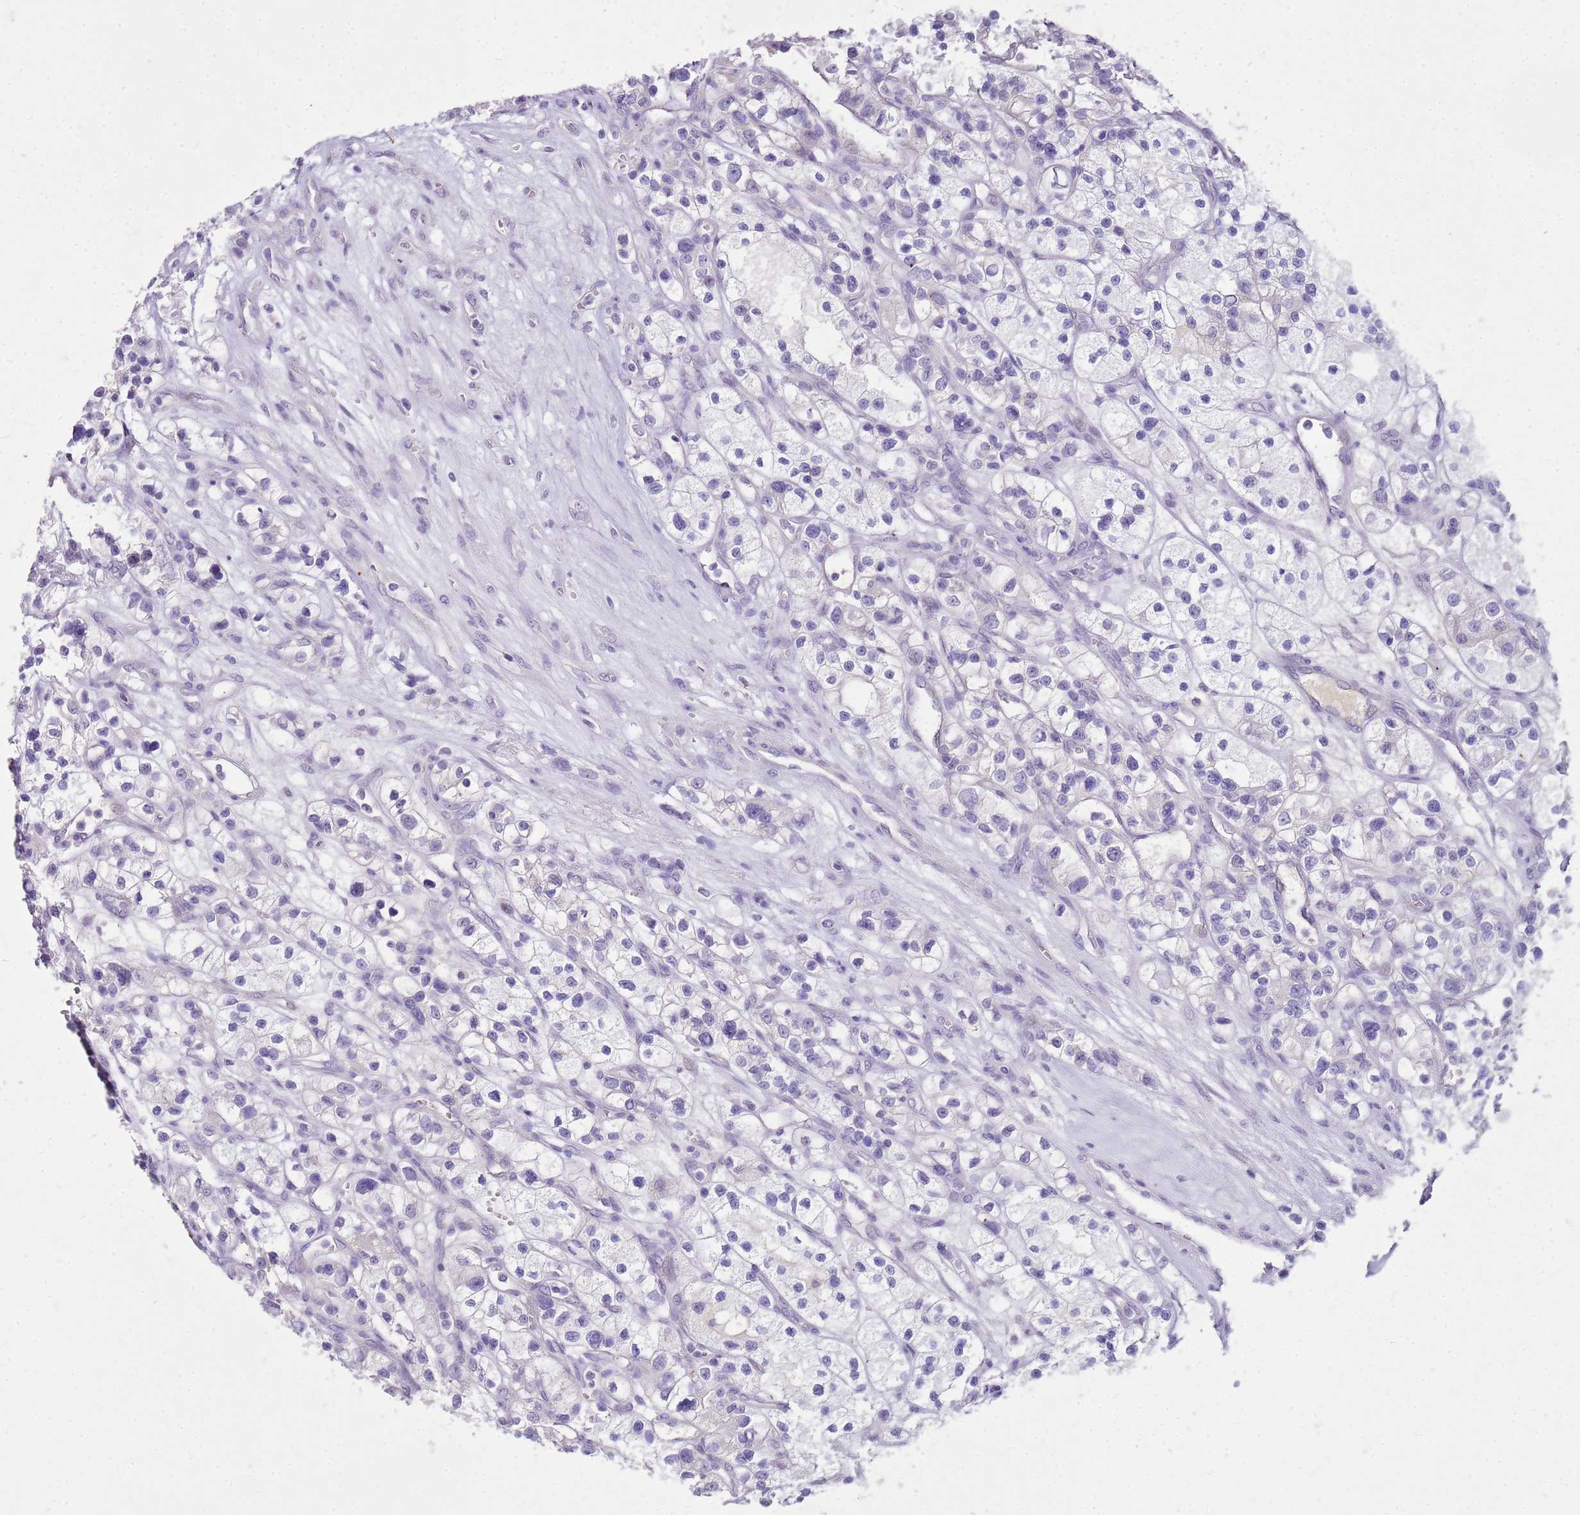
{"staining": {"intensity": "negative", "quantity": "none", "location": "none"}, "tissue": "renal cancer", "cell_type": "Tumor cells", "image_type": "cancer", "snomed": [{"axis": "morphology", "description": "Adenocarcinoma, NOS"}, {"axis": "topography", "description": "Kidney"}], "caption": "High magnification brightfield microscopy of renal cancer (adenocarcinoma) stained with DAB (3,3'-diaminobenzidine) (brown) and counterstained with hematoxylin (blue): tumor cells show no significant expression.", "gene": "FABP2", "patient": {"sex": "female", "age": 57}}